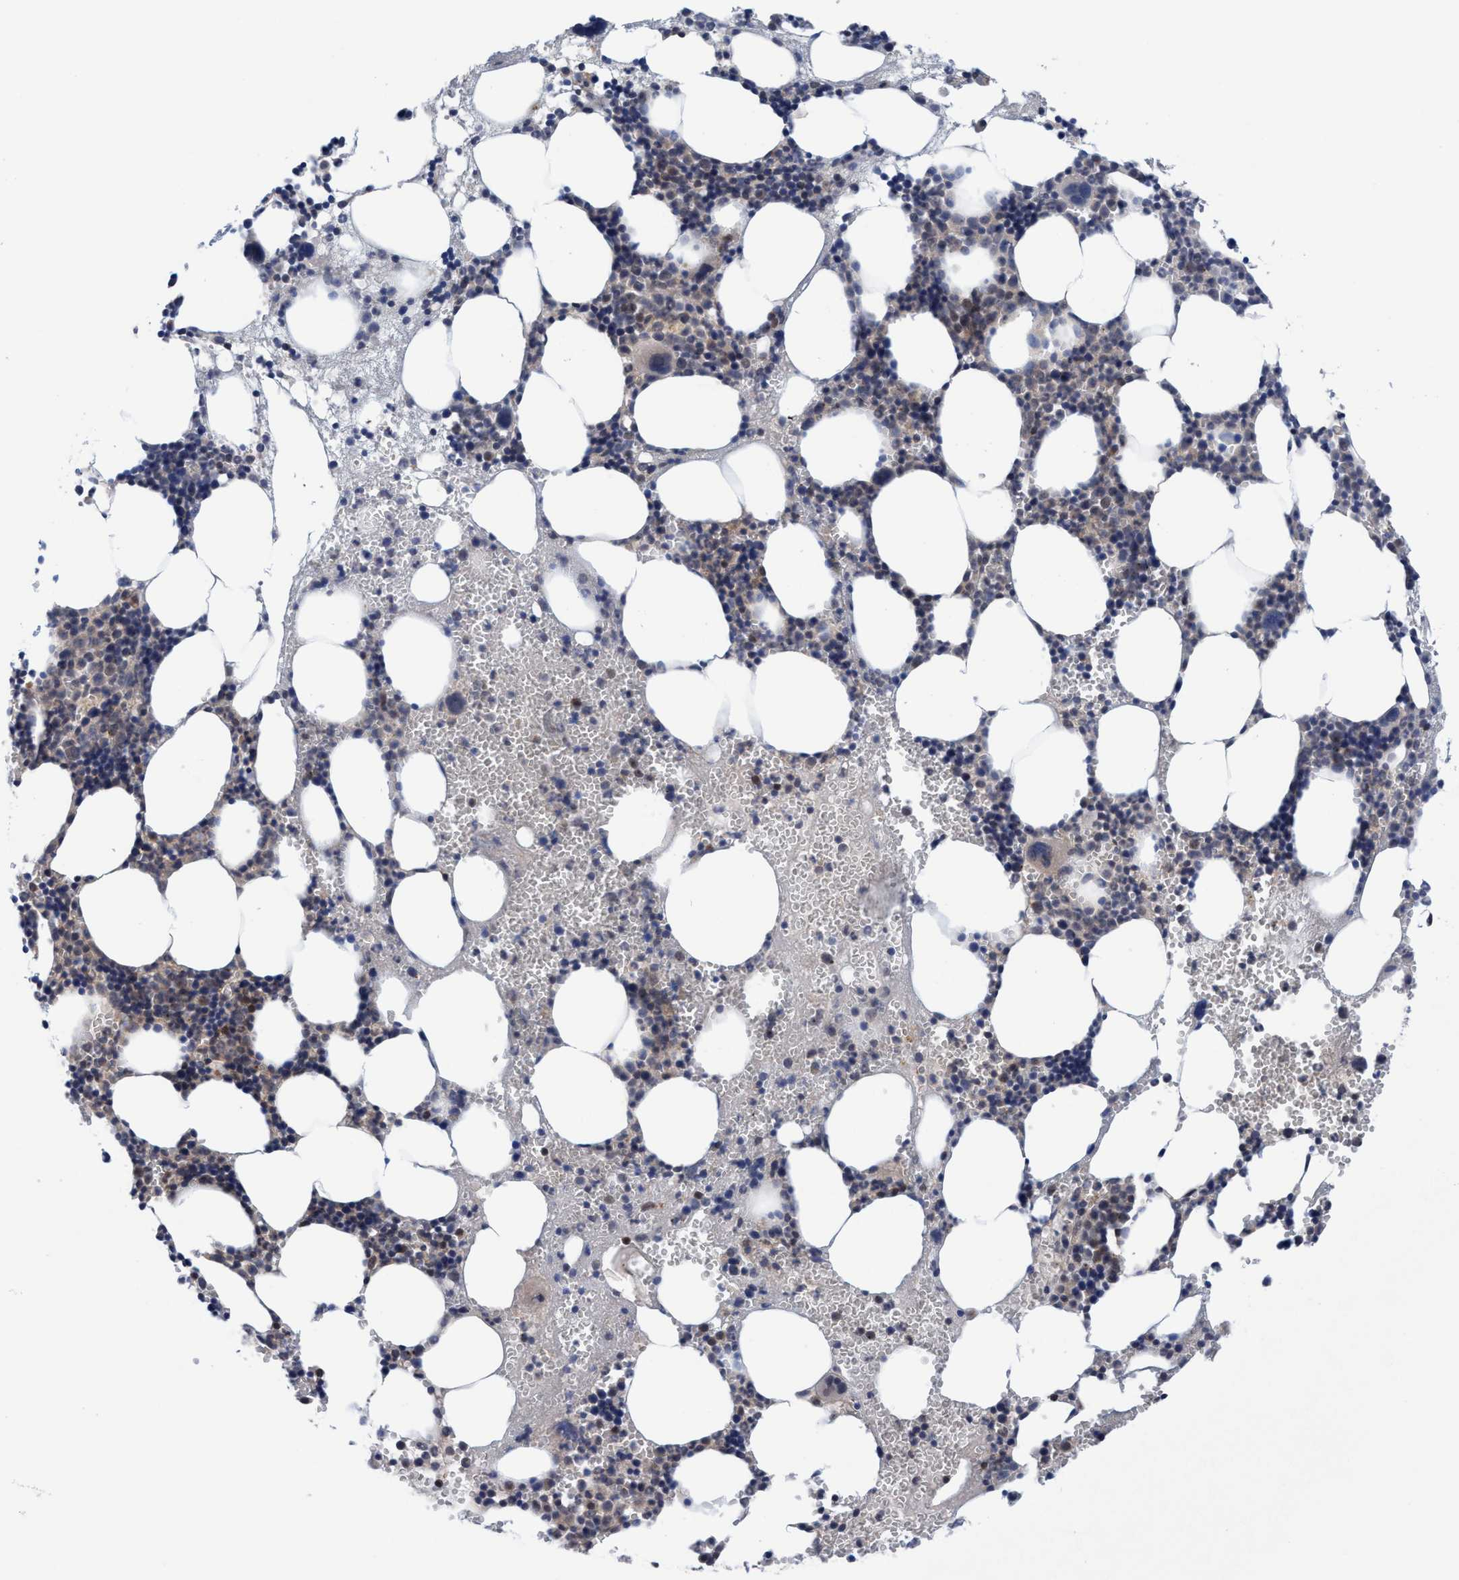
{"staining": {"intensity": "moderate", "quantity": "<25%", "location": "cytoplasmic/membranous"}, "tissue": "bone marrow", "cell_type": "Hematopoietic cells", "image_type": "normal", "snomed": [{"axis": "morphology", "description": "Normal tissue, NOS"}, {"axis": "morphology", "description": "Inflammation, NOS"}, {"axis": "topography", "description": "Bone marrow"}], "caption": "DAB immunohistochemical staining of benign human bone marrow demonstrates moderate cytoplasmic/membranous protein expression in about <25% of hematopoietic cells.", "gene": "GLOD4", "patient": {"sex": "female", "age": 67}}